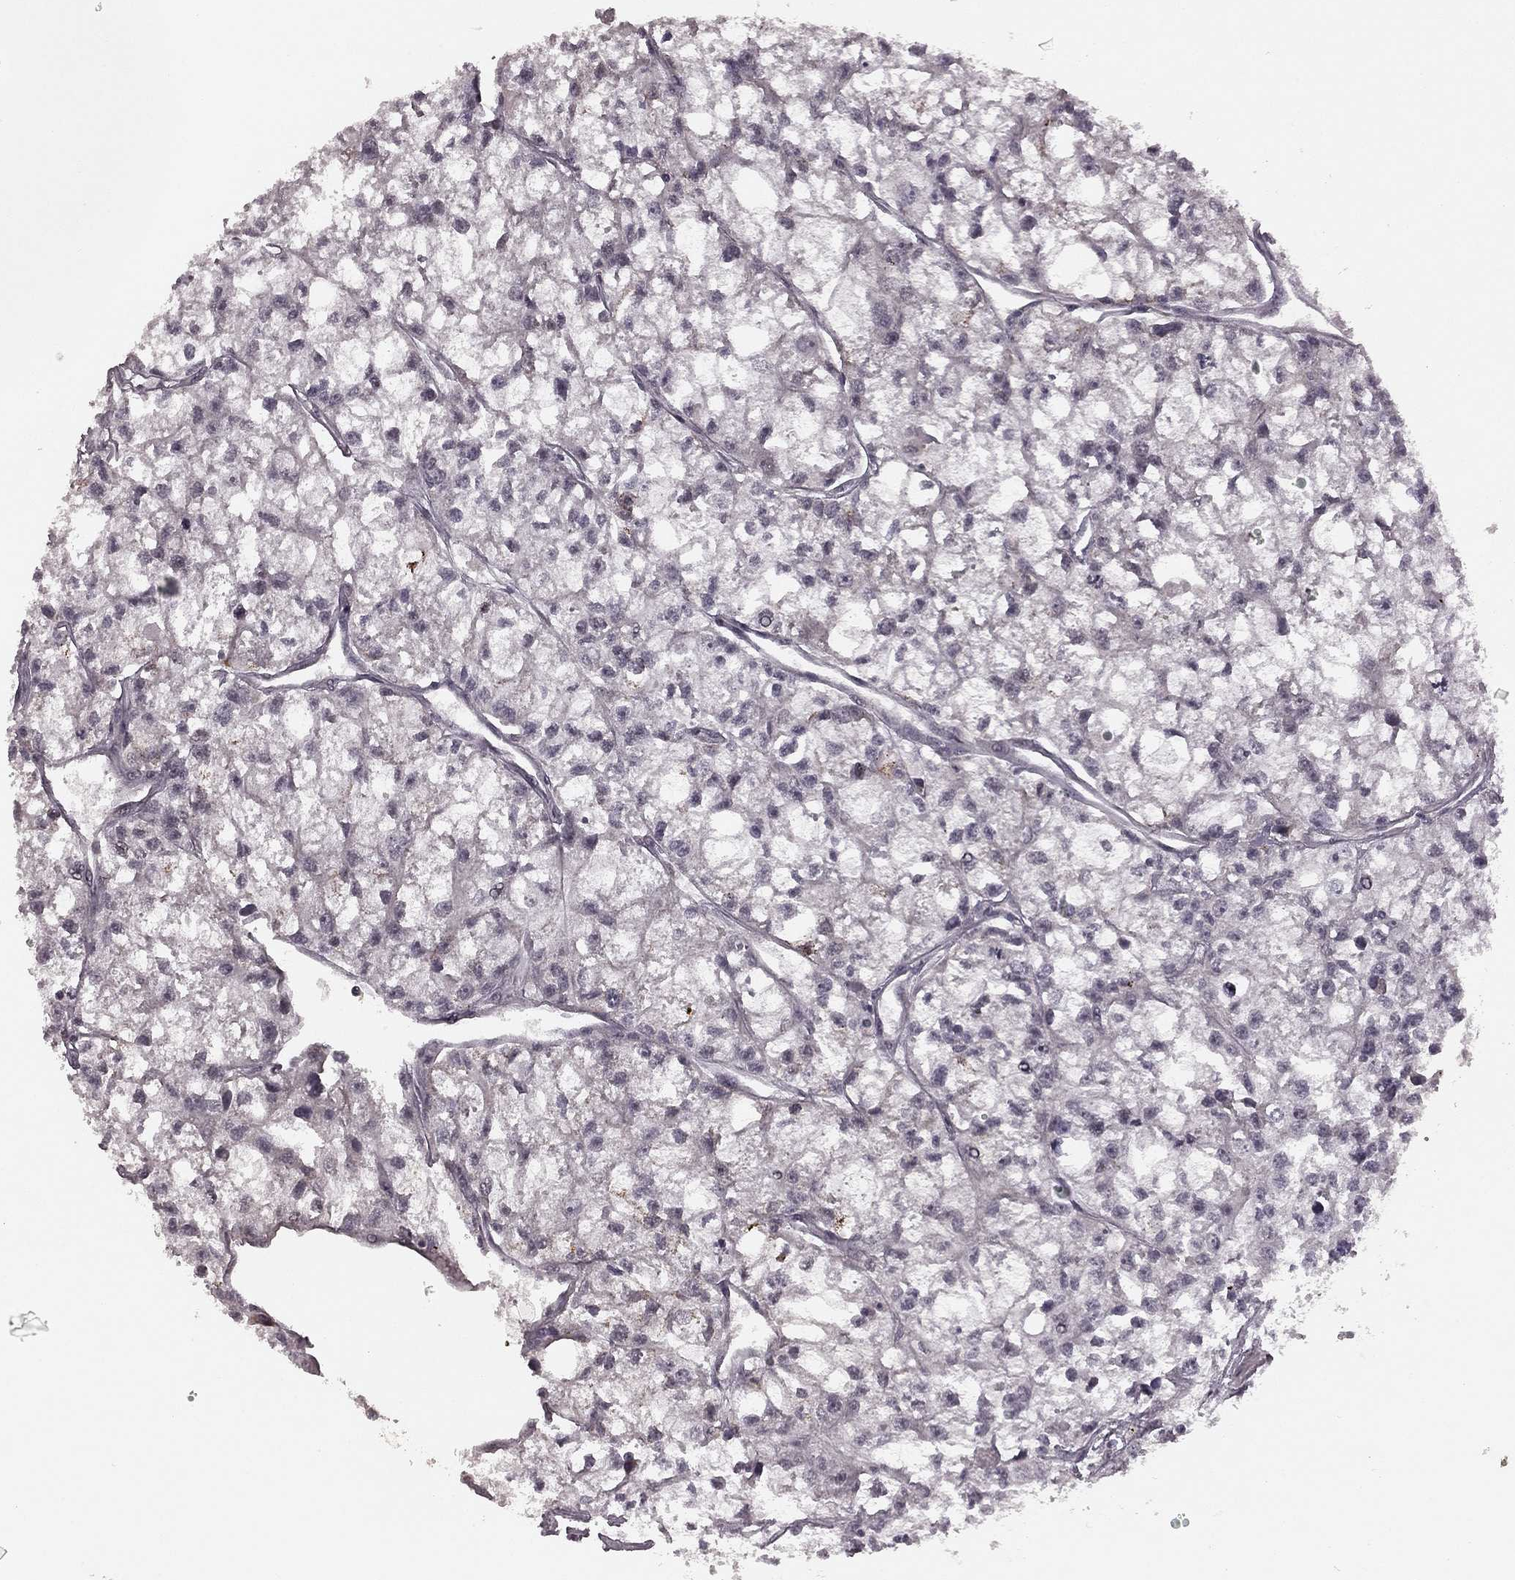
{"staining": {"intensity": "negative", "quantity": "none", "location": "none"}, "tissue": "renal cancer", "cell_type": "Tumor cells", "image_type": "cancer", "snomed": [{"axis": "morphology", "description": "Adenocarcinoma, NOS"}, {"axis": "topography", "description": "Kidney"}], "caption": "Micrograph shows no significant protein positivity in tumor cells of renal adenocarcinoma.", "gene": "HCN4", "patient": {"sex": "male", "age": 56}}